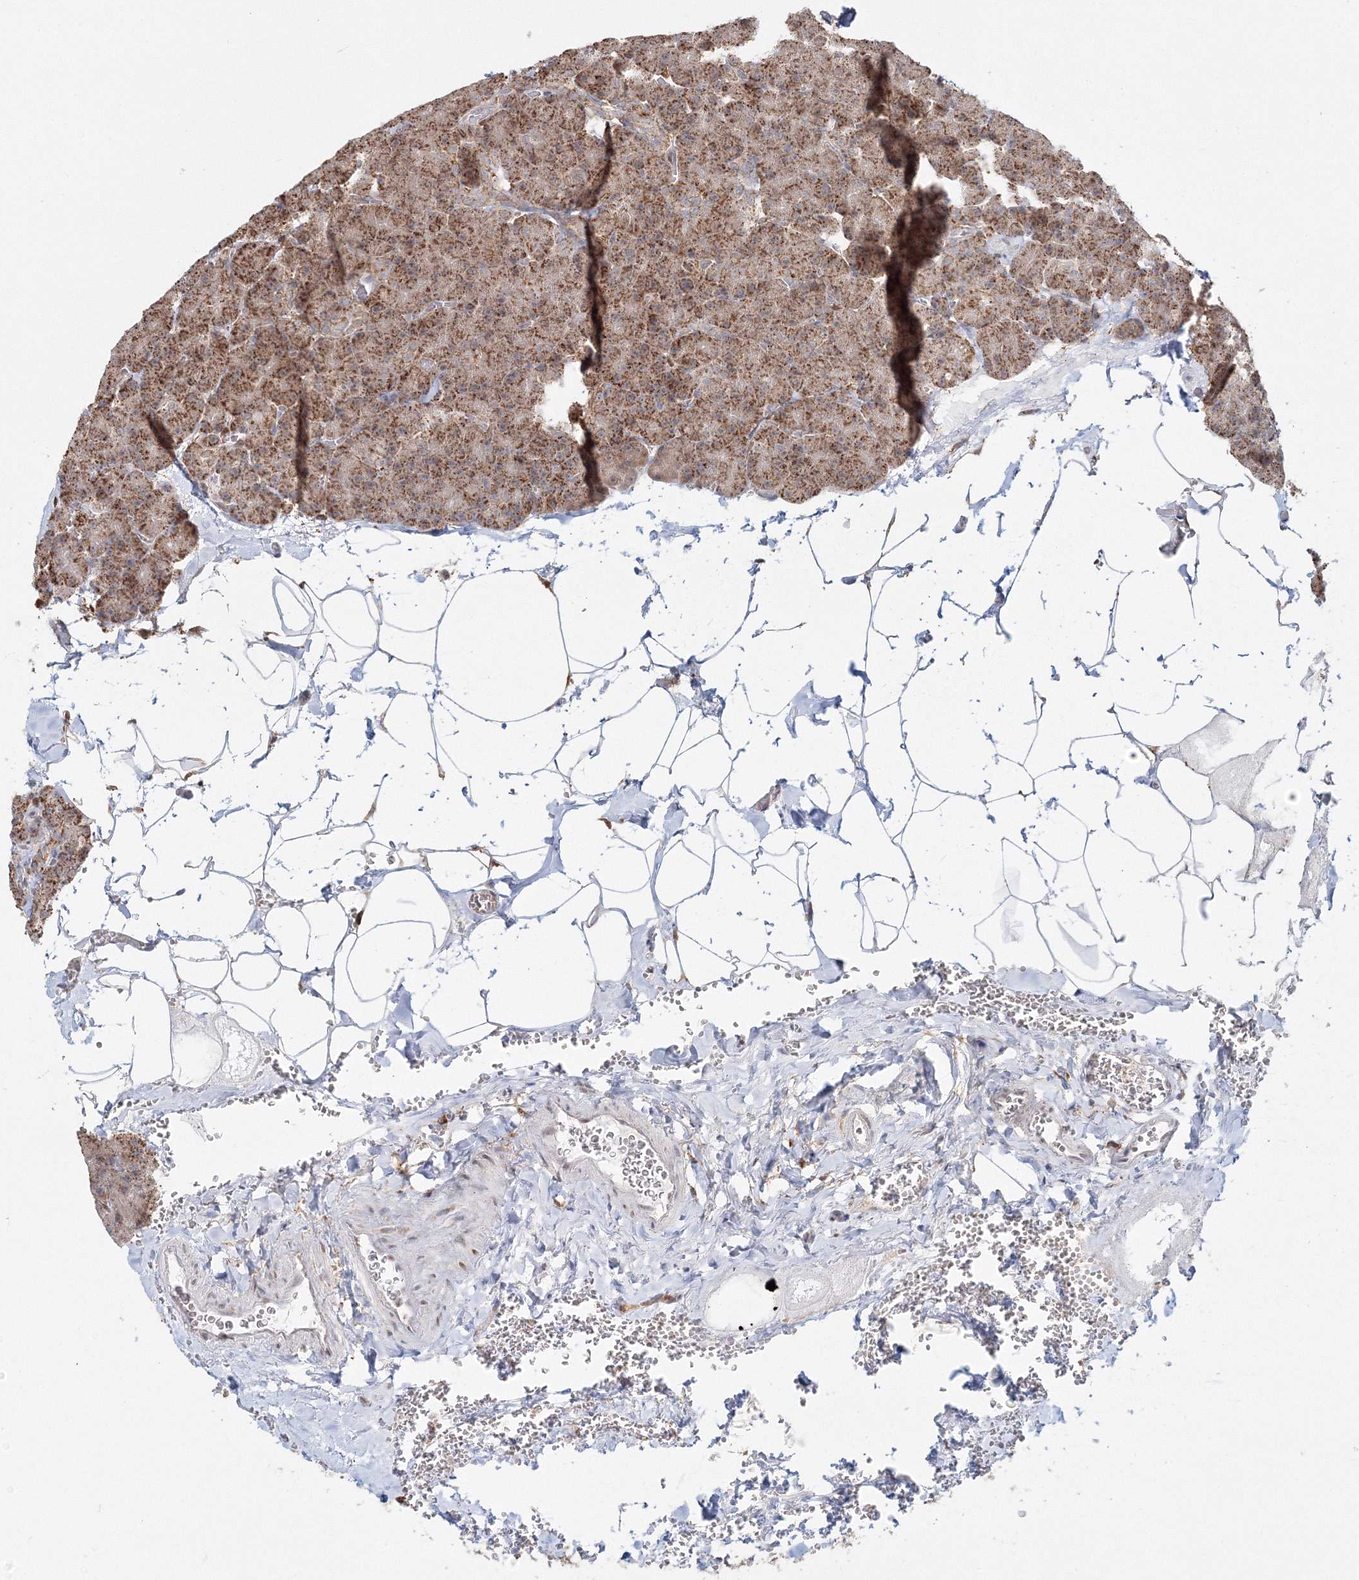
{"staining": {"intensity": "strong", "quantity": ">75%", "location": "cytoplasmic/membranous"}, "tissue": "pancreas", "cell_type": "Exocrine glandular cells", "image_type": "normal", "snomed": [{"axis": "morphology", "description": "Normal tissue, NOS"}, {"axis": "morphology", "description": "Carcinoid, malignant, NOS"}, {"axis": "topography", "description": "Pancreas"}], "caption": "Immunohistochemistry (IHC) (DAB (3,3'-diaminobenzidine)) staining of unremarkable pancreas shows strong cytoplasmic/membranous protein expression in about >75% of exocrine glandular cells.", "gene": "PSMD6", "patient": {"sex": "female", "age": 35}}